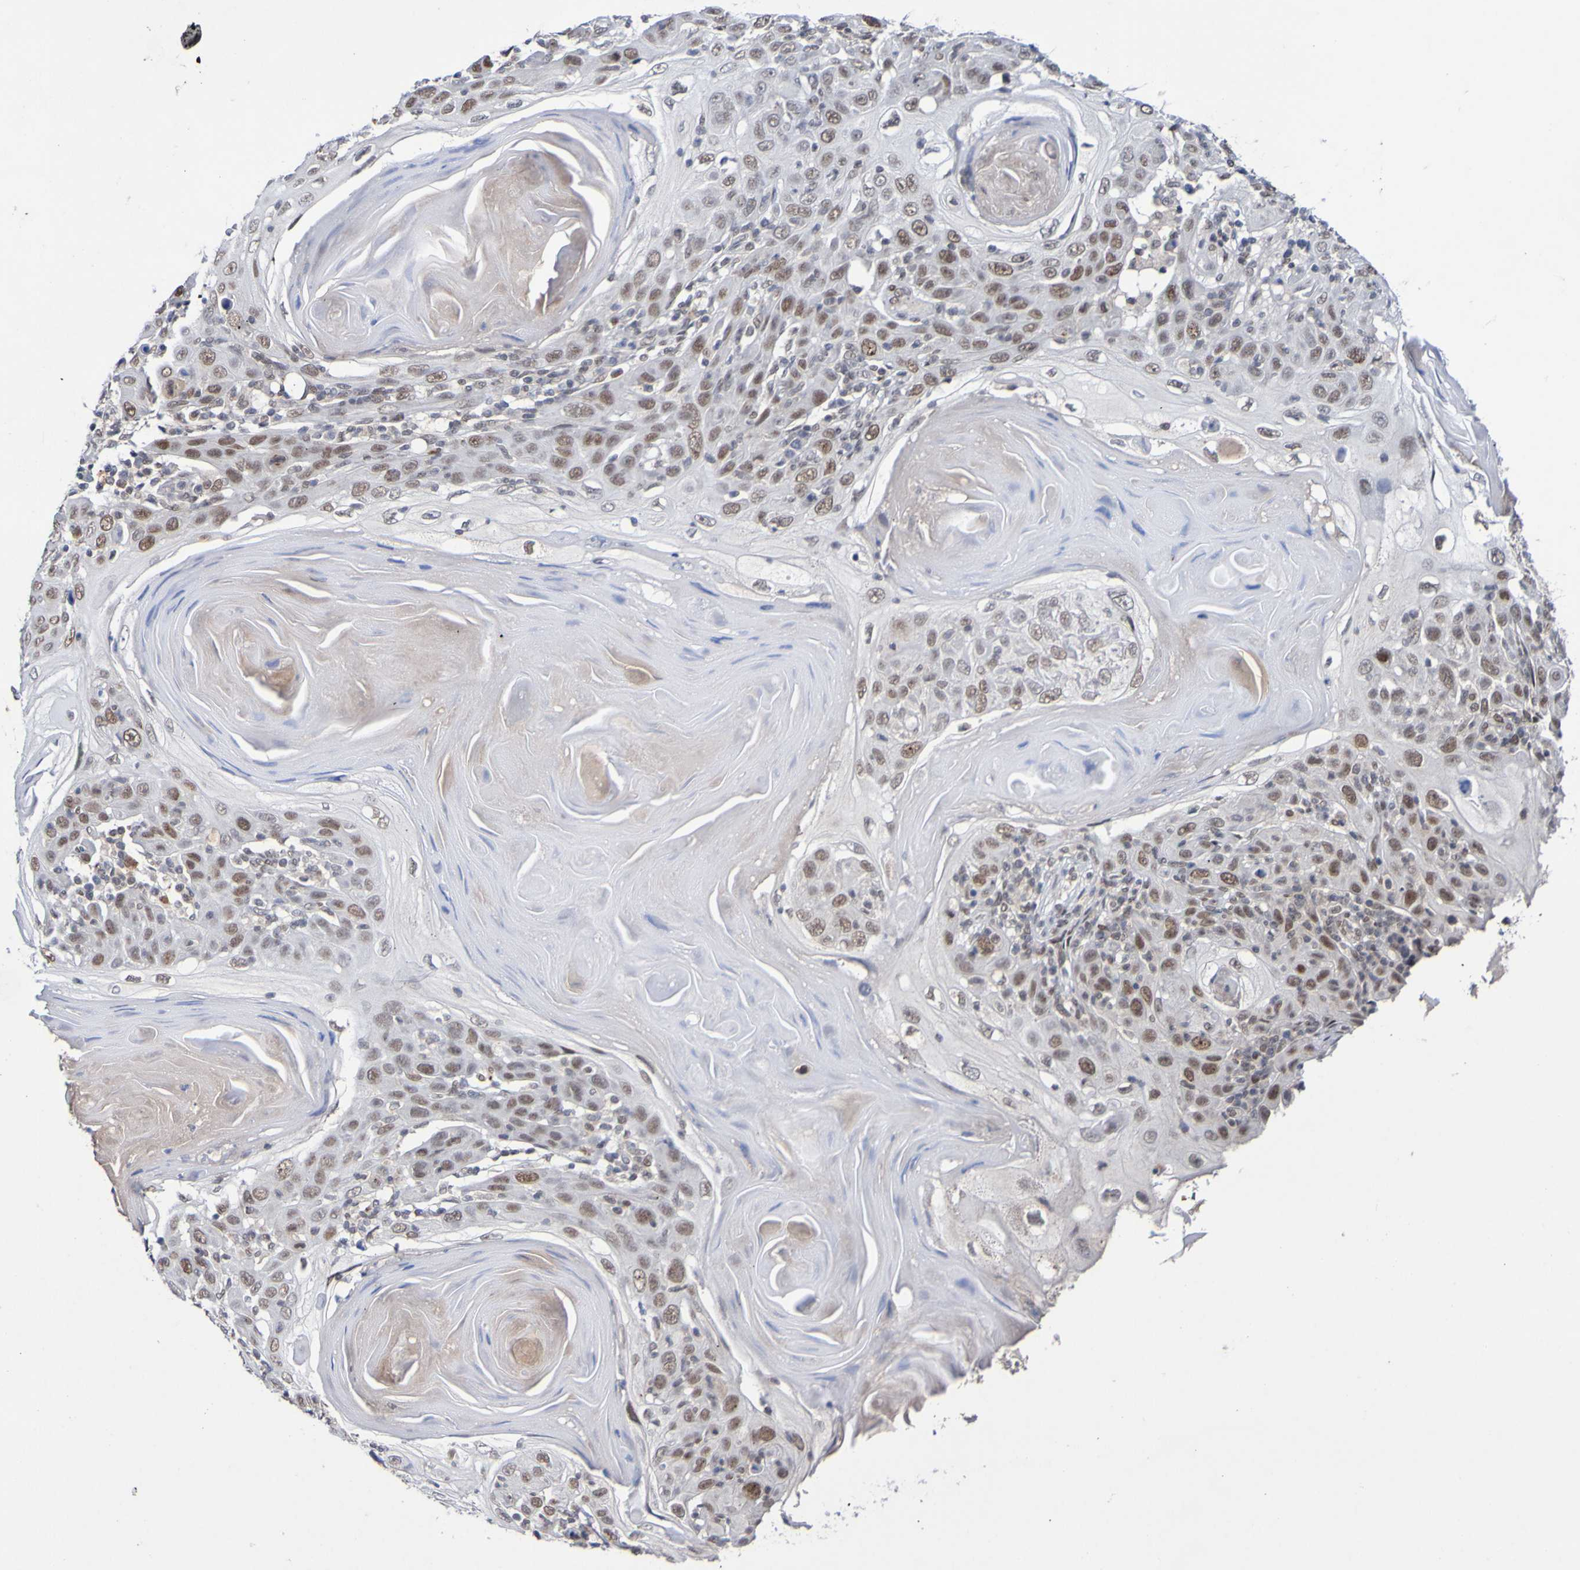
{"staining": {"intensity": "moderate", "quantity": ">75%", "location": "nuclear"}, "tissue": "skin cancer", "cell_type": "Tumor cells", "image_type": "cancer", "snomed": [{"axis": "morphology", "description": "Squamous cell carcinoma, NOS"}, {"axis": "topography", "description": "Skin"}], "caption": "DAB immunohistochemical staining of skin cancer (squamous cell carcinoma) reveals moderate nuclear protein staining in approximately >75% of tumor cells.", "gene": "PCGF1", "patient": {"sex": "female", "age": 88}}